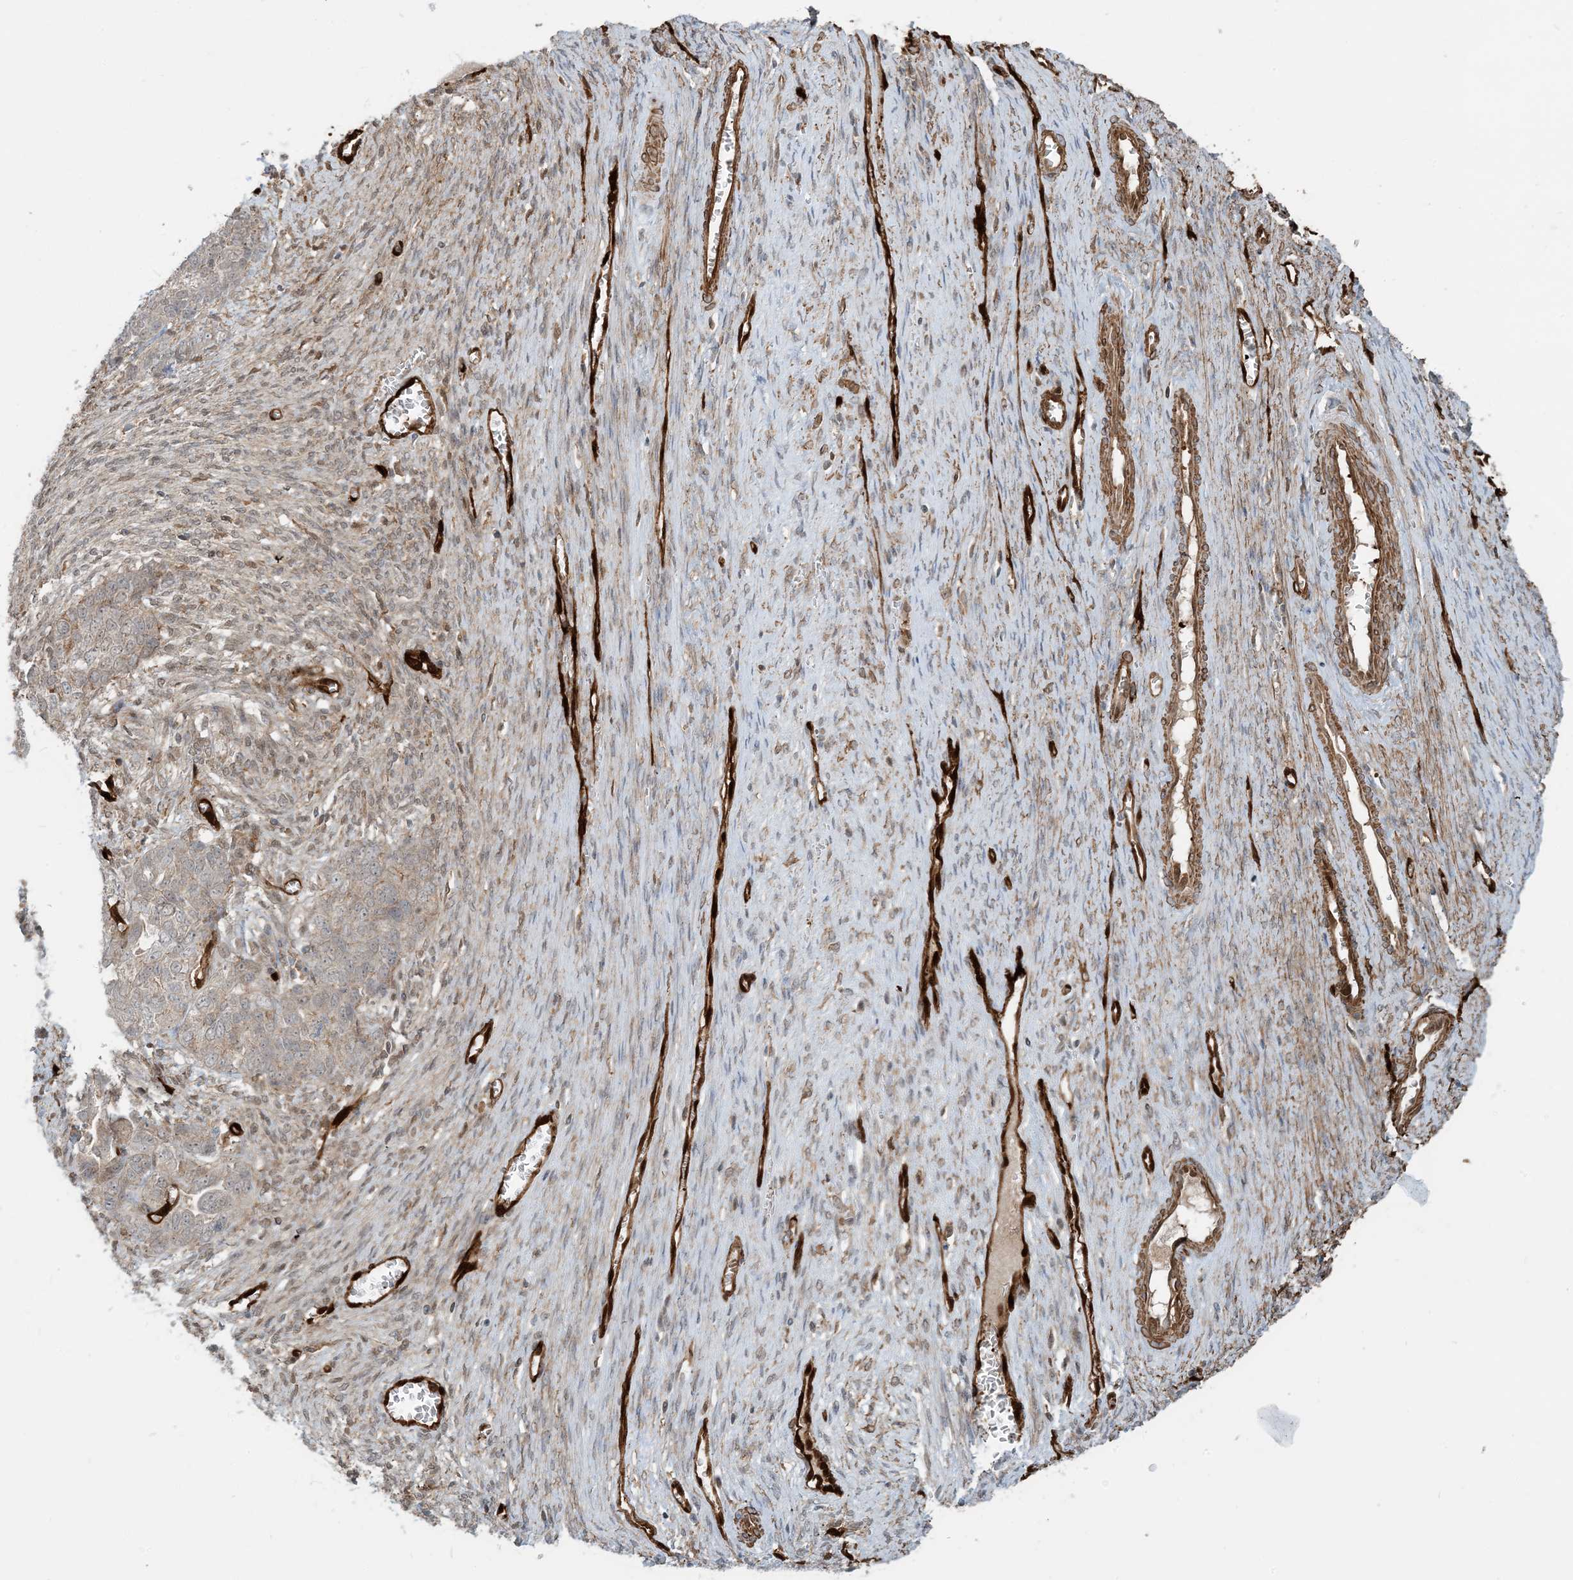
{"staining": {"intensity": "weak", "quantity": "<25%", "location": "cytoplasmic/membranous"}, "tissue": "ovarian cancer", "cell_type": "Tumor cells", "image_type": "cancer", "snomed": [{"axis": "morphology", "description": "Cystadenocarcinoma, serous, NOS"}, {"axis": "topography", "description": "Ovary"}], "caption": "Tumor cells are negative for brown protein staining in ovarian serous cystadenocarcinoma.", "gene": "PPM1F", "patient": {"sex": "female", "age": 44}}